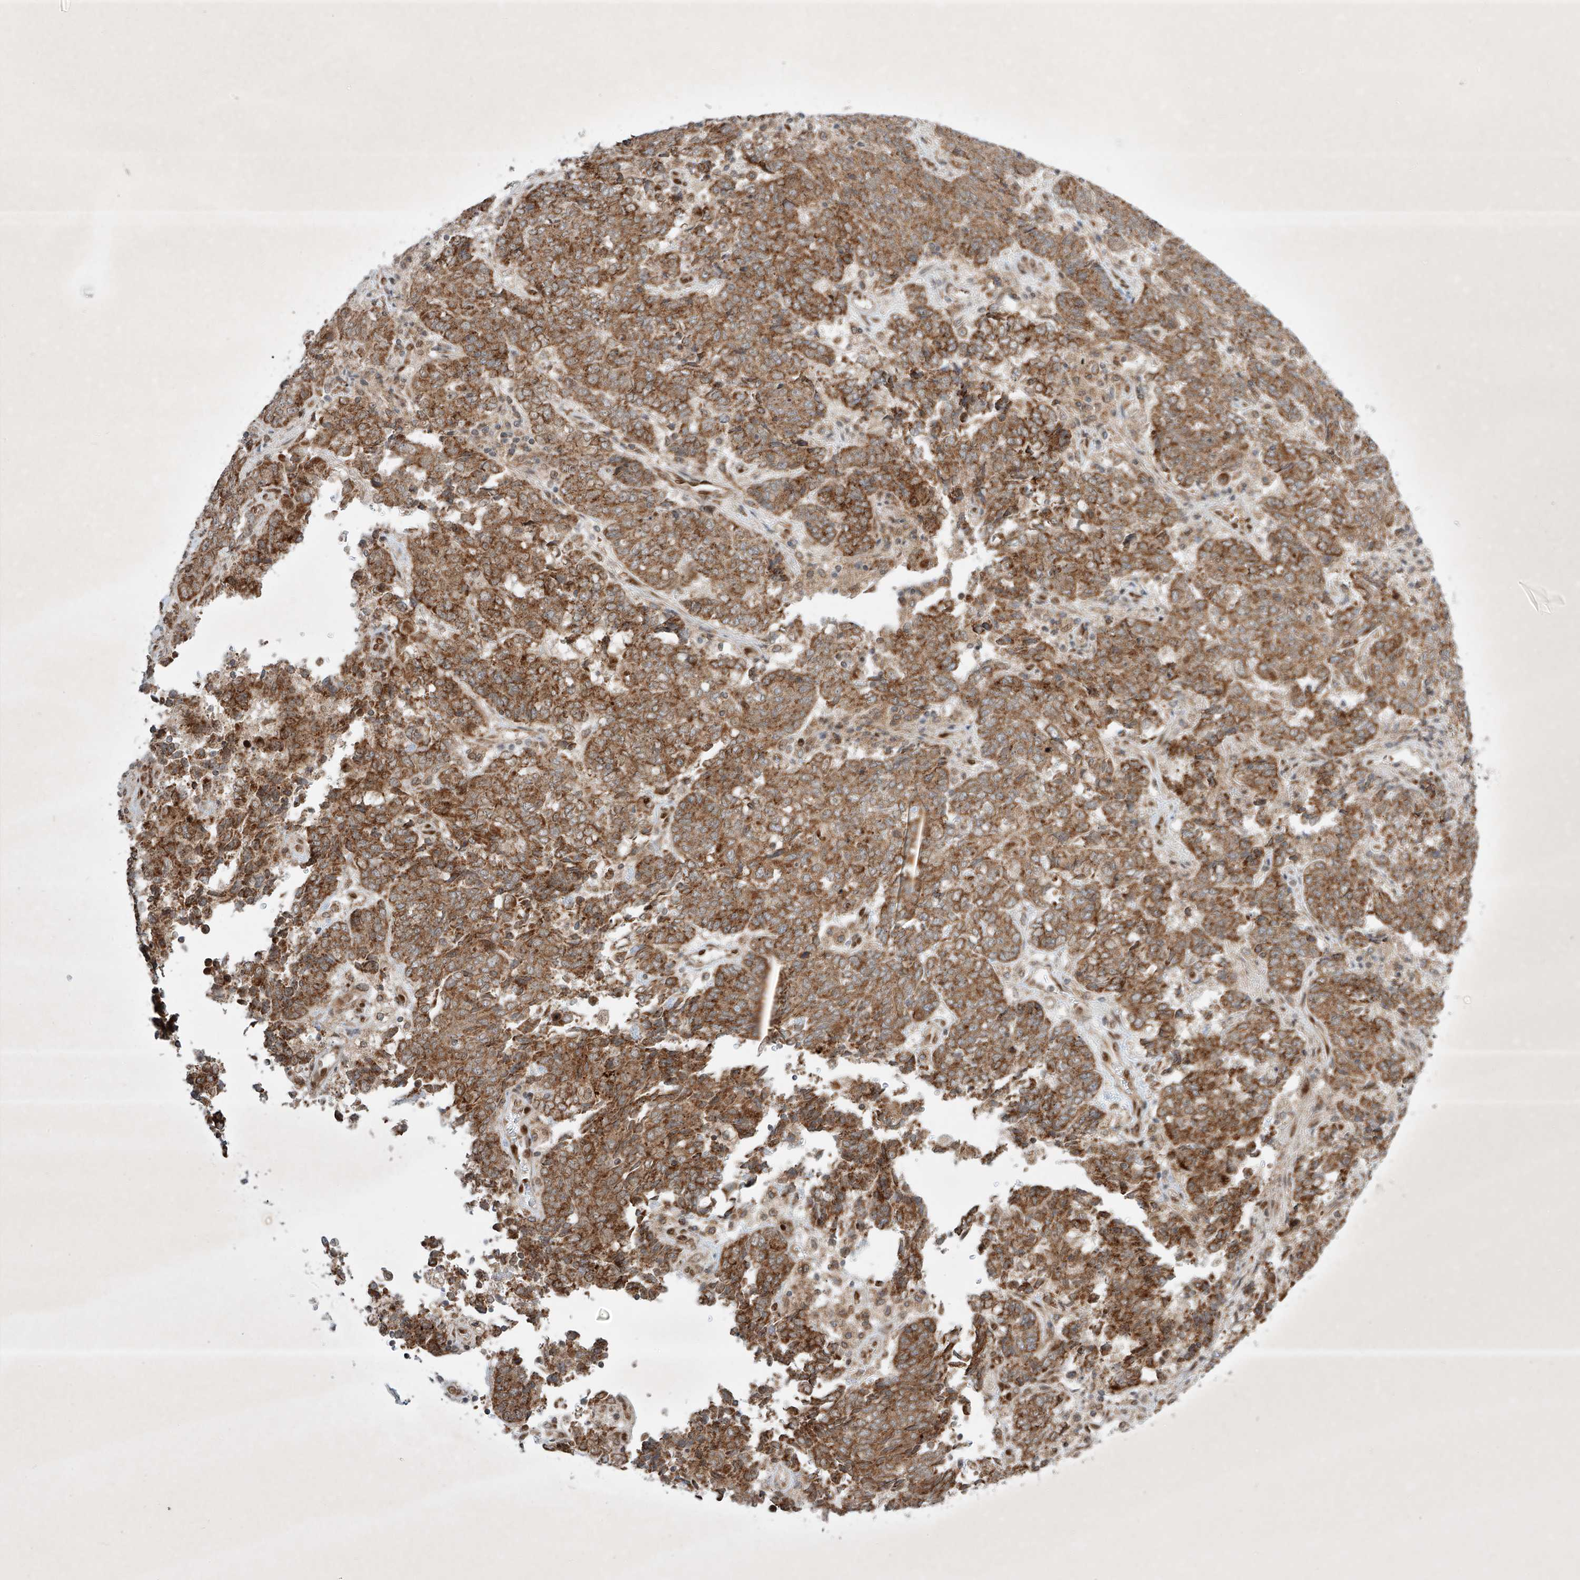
{"staining": {"intensity": "moderate", "quantity": ">75%", "location": "cytoplasmic/membranous"}, "tissue": "endometrial cancer", "cell_type": "Tumor cells", "image_type": "cancer", "snomed": [{"axis": "morphology", "description": "Adenocarcinoma, NOS"}, {"axis": "topography", "description": "Endometrium"}], "caption": "Protein expression analysis of adenocarcinoma (endometrial) demonstrates moderate cytoplasmic/membranous positivity in approximately >75% of tumor cells.", "gene": "EPG5", "patient": {"sex": "female", "age": 80}}